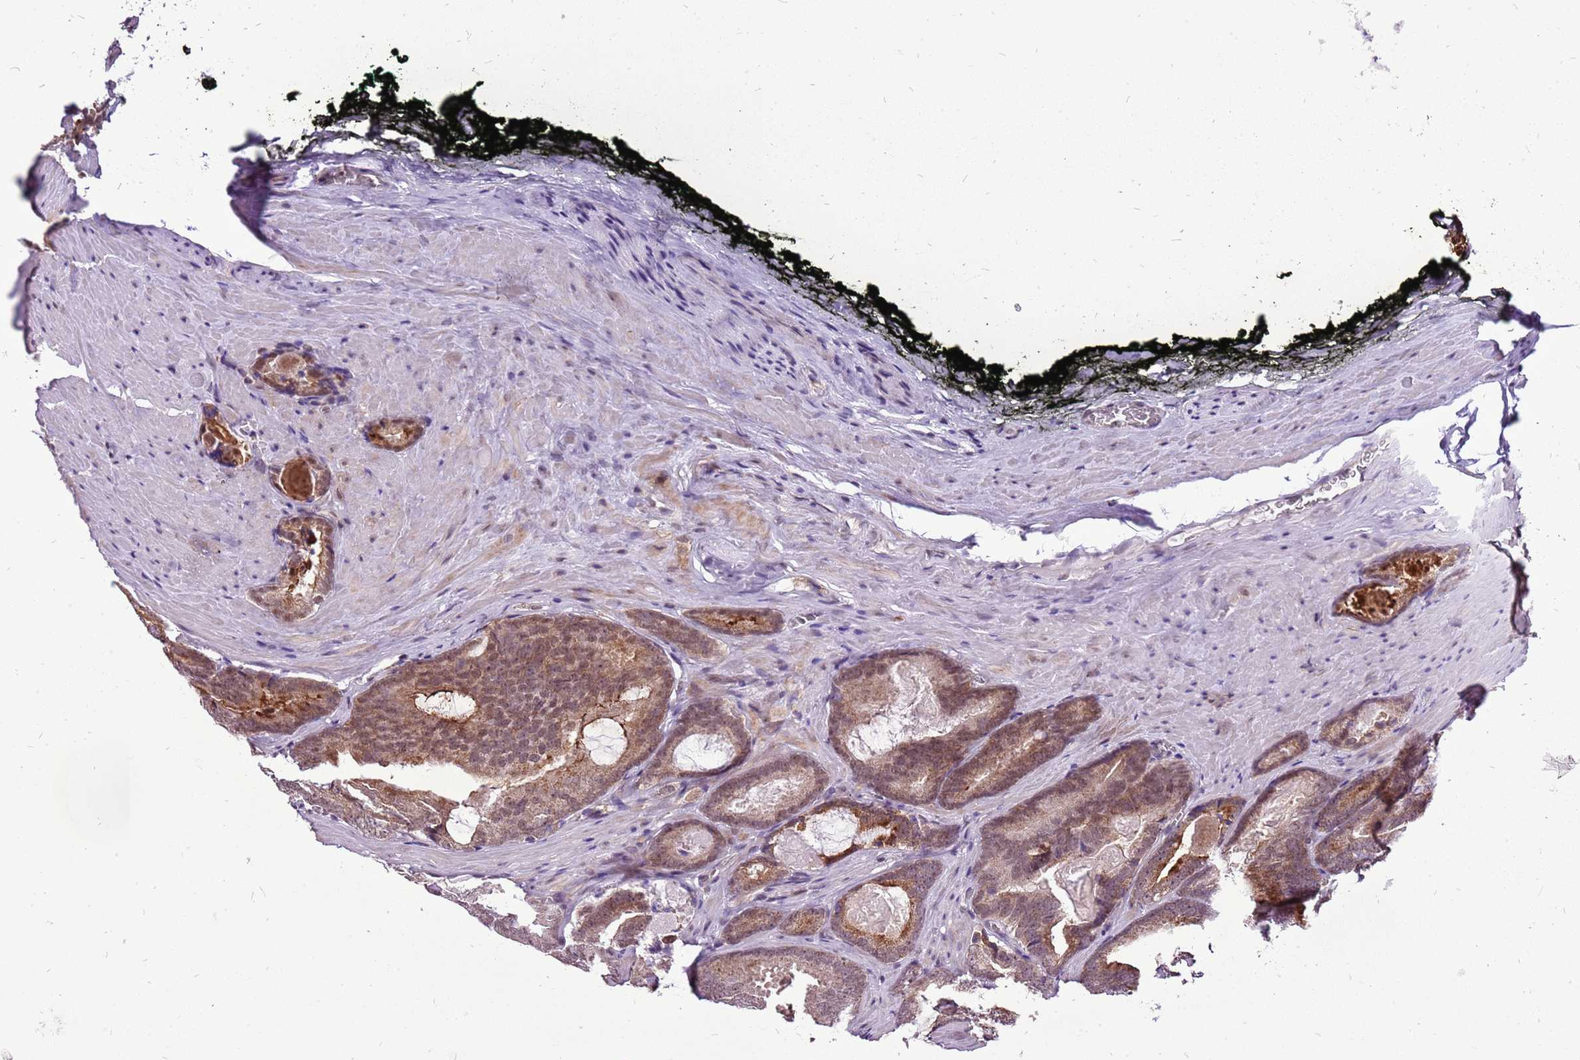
{"staining": {"intensity": "moderate", "quantity": ">75%", "location": "cytoplasmic/membranous,nuclear"}, "tissue": "prostate cancer", "cell_type": "Tumor cells", "image_type": "cancer", "snomed": [{"axis": "morphology", "description": "Adenocarcinoma, High grade"}, {"axis": "topography", "description": "Prostate"}], "caption": "Prostate cancer (adenocarcinoma (high-grade)) stained for a protein demonstrates moderate cytoplasmic/membranous and nuclear positivity in tumor cells.", "gene": "CCDC166", "patient": {"sex": "male", "age": 66}}